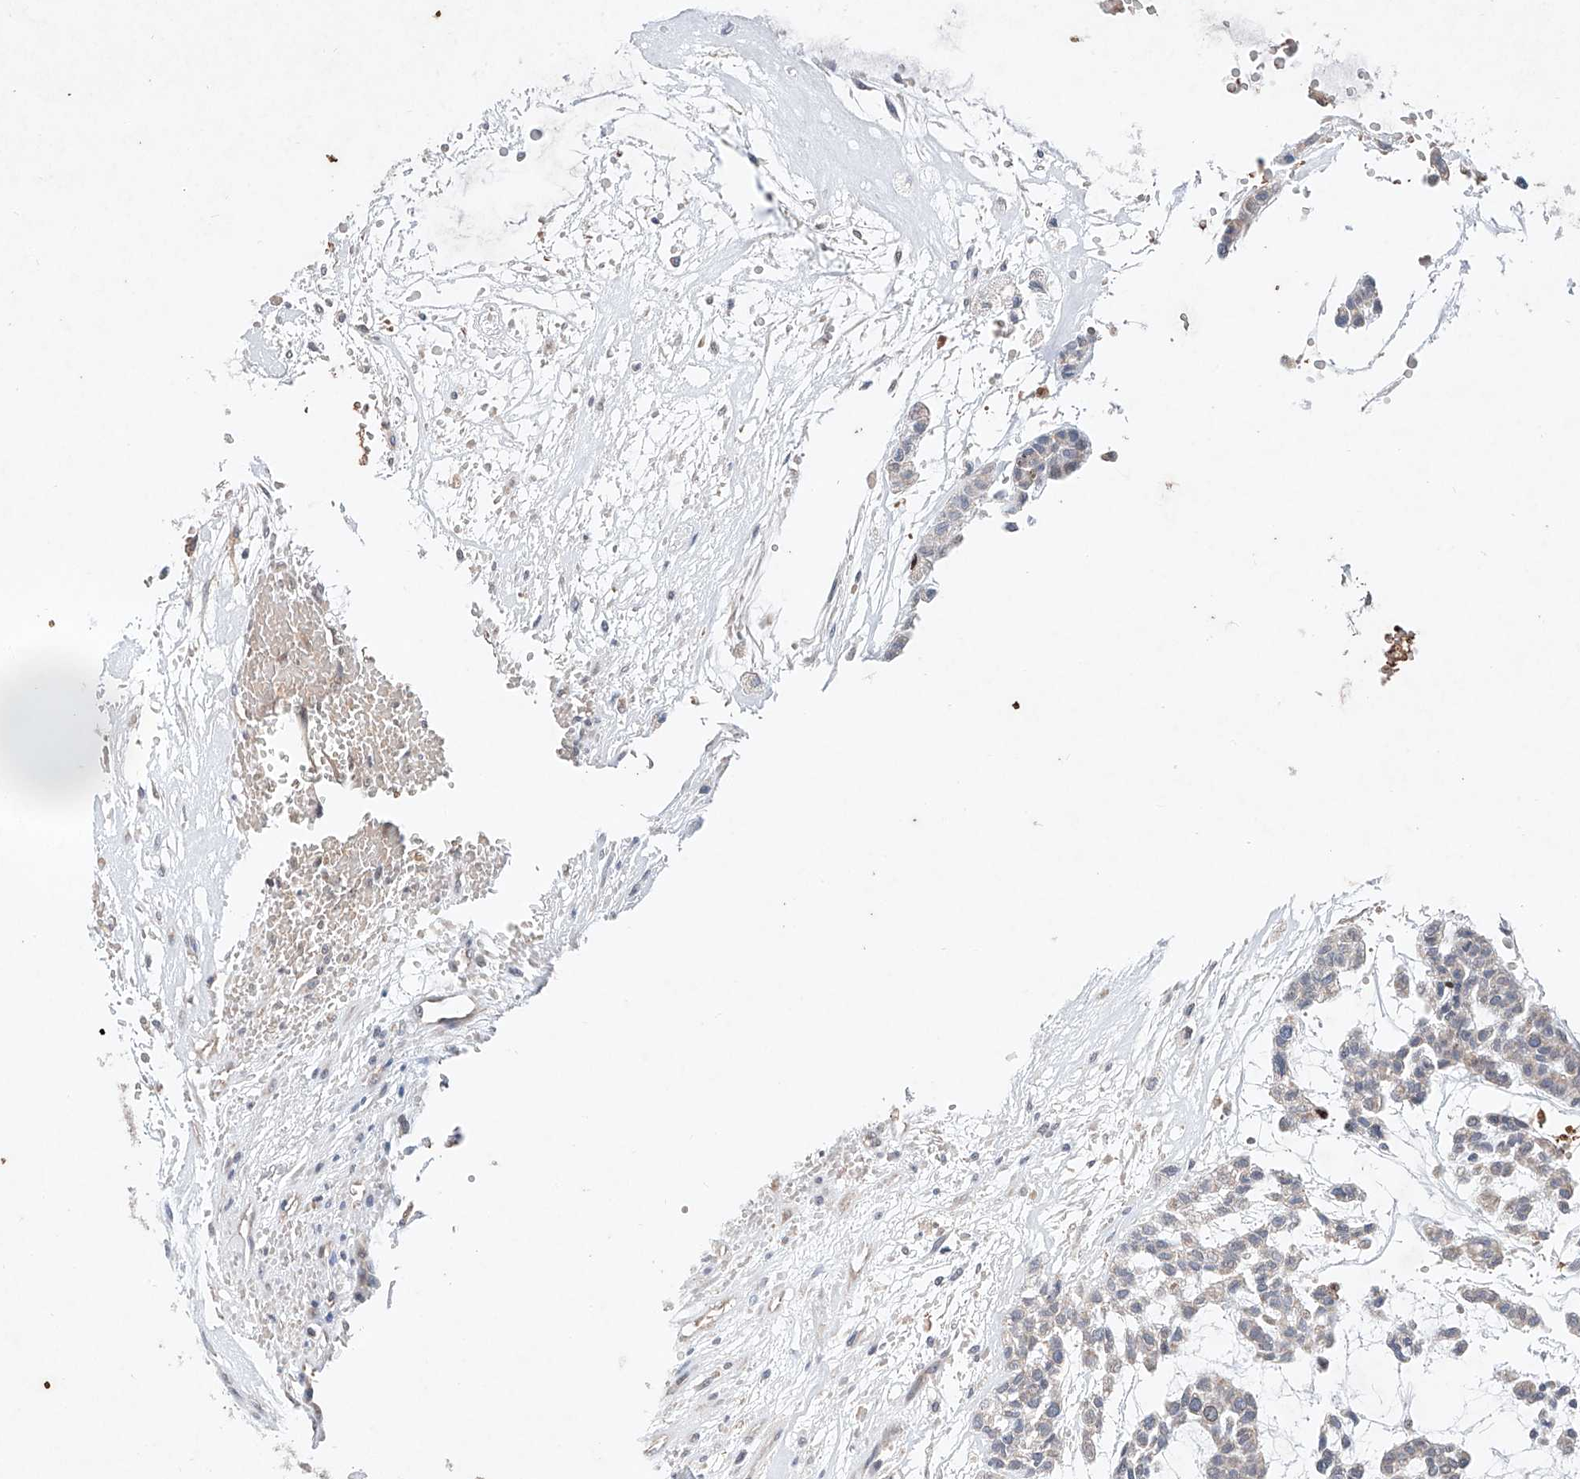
{"staining": {"intensity": "weak", "quantity": ">75%", "location": "cytoplasmic/membranous"}, "tissue": "head and neck cancer", "cell_type": "Tumor cells", "image_type": "cancer", "snomed": [{"axis": "morphology", "description": "Adenocarcinoma, NOS"}, {"axis": "morphology", "description": "Adenoma, NOS"}, {"axis": "topography", "description": "Head-Neck"}], "caption": "Head and neck cancer tissue shows weak cytoplasmic/membranous expression in about >75% of tumor cells The staining was performed using DAB, with brown indicating positive protein expression. Nuclei are stained blue with hematoxylin.", "gene": "FASTK", "patient": {"sex": "female", "age": 55}}